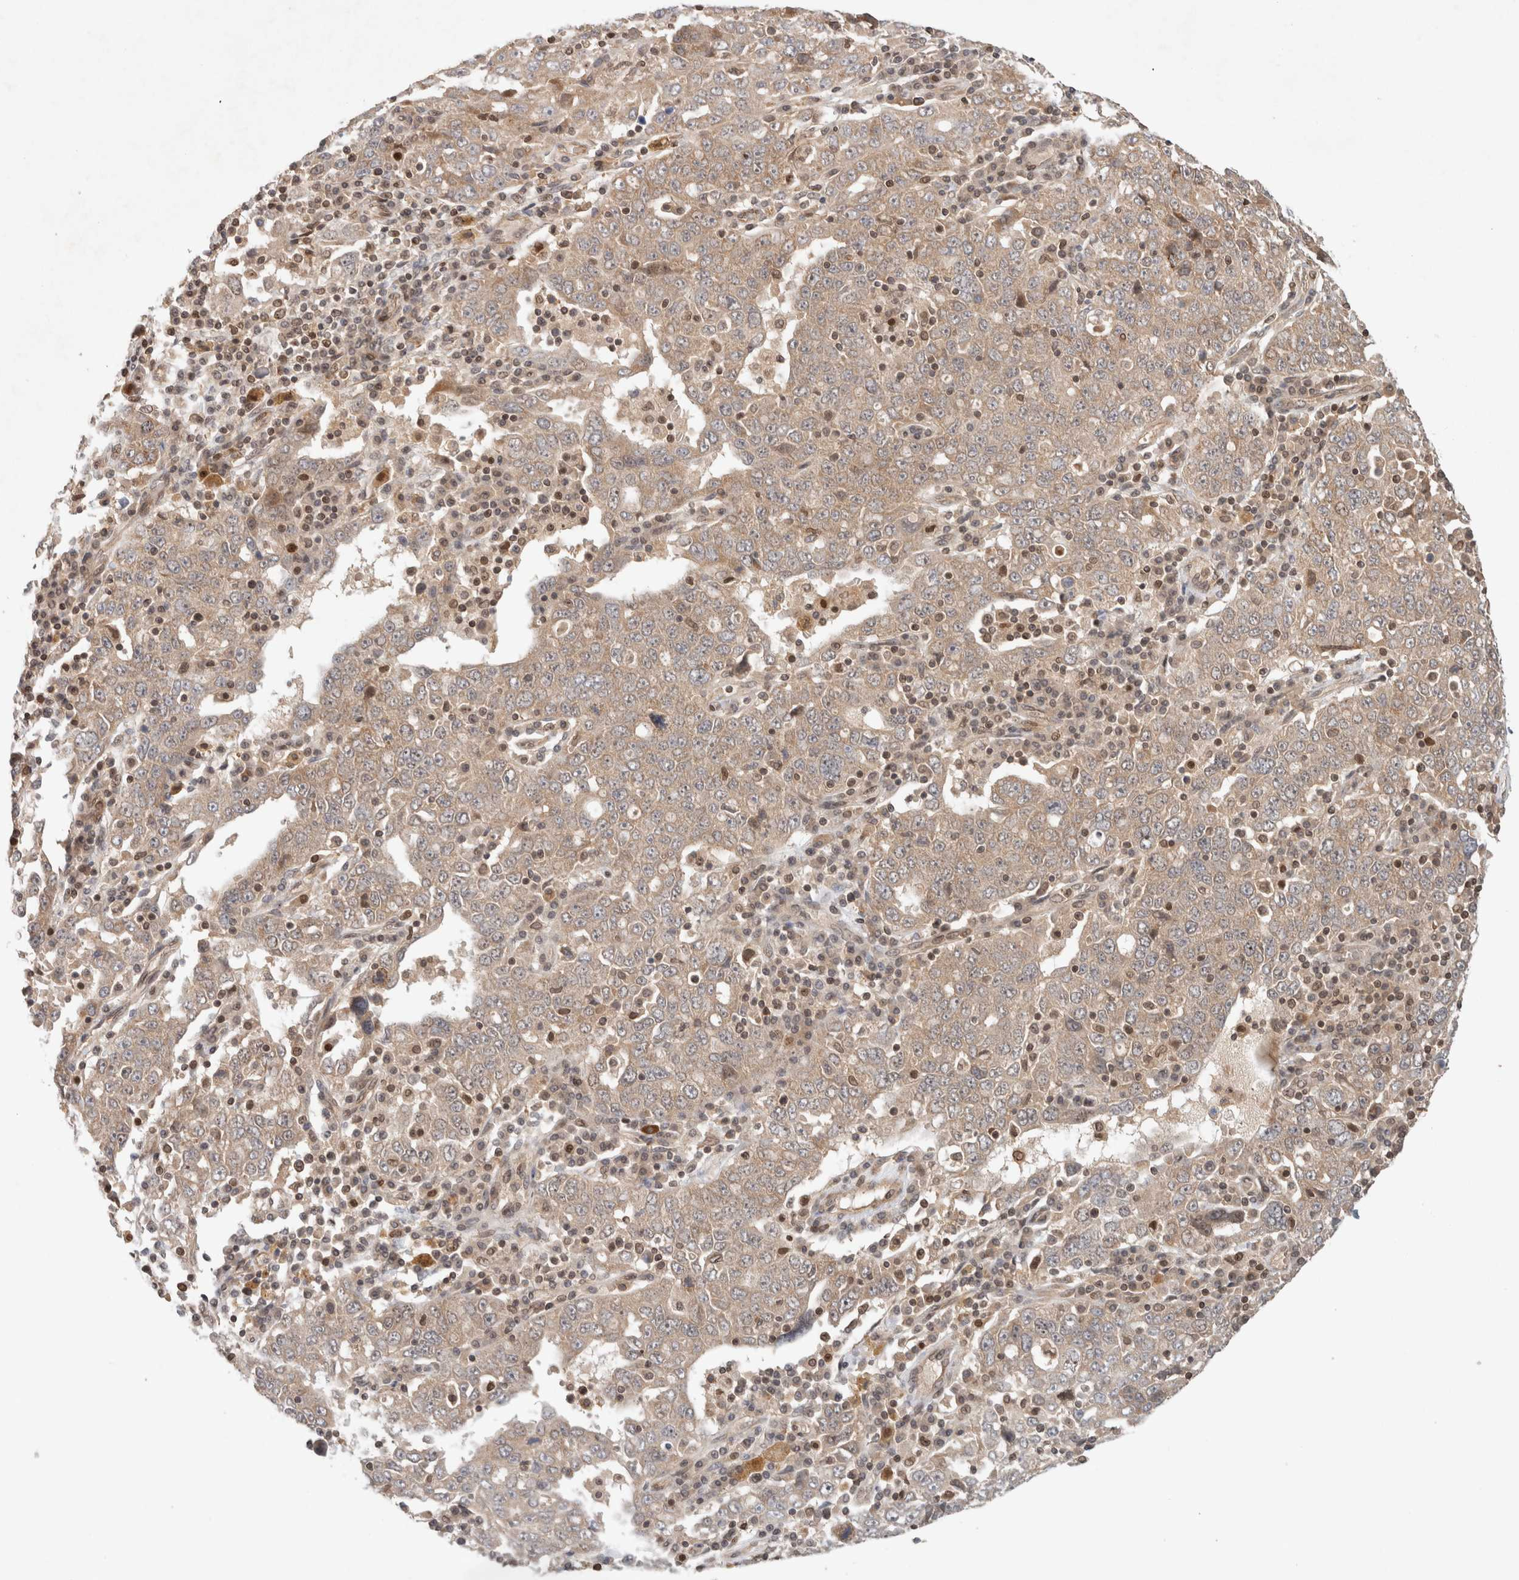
{"staining": {"intensity": "weak", "quantity": "25%-75%", "location": "cytoplasmic/membranous"}, "tissue": "ovarian cancer", "cell_type": "Tumor cells", "image_type": "cancer", "snomed": [{"axis": "morphology", "description": "Carcinoma, endometroid"}, {"axis": "topography", "description": "Ovary"}], "caption": "Ovarian cancer (endometroid carcinoma) stained with immunohistochemistry reveals weak cytoplasmic/membranous positivity in about 25%-75% of tumor cells.", "gene": "CAAP1", "patient": {"sex": "female", "age": 62}}